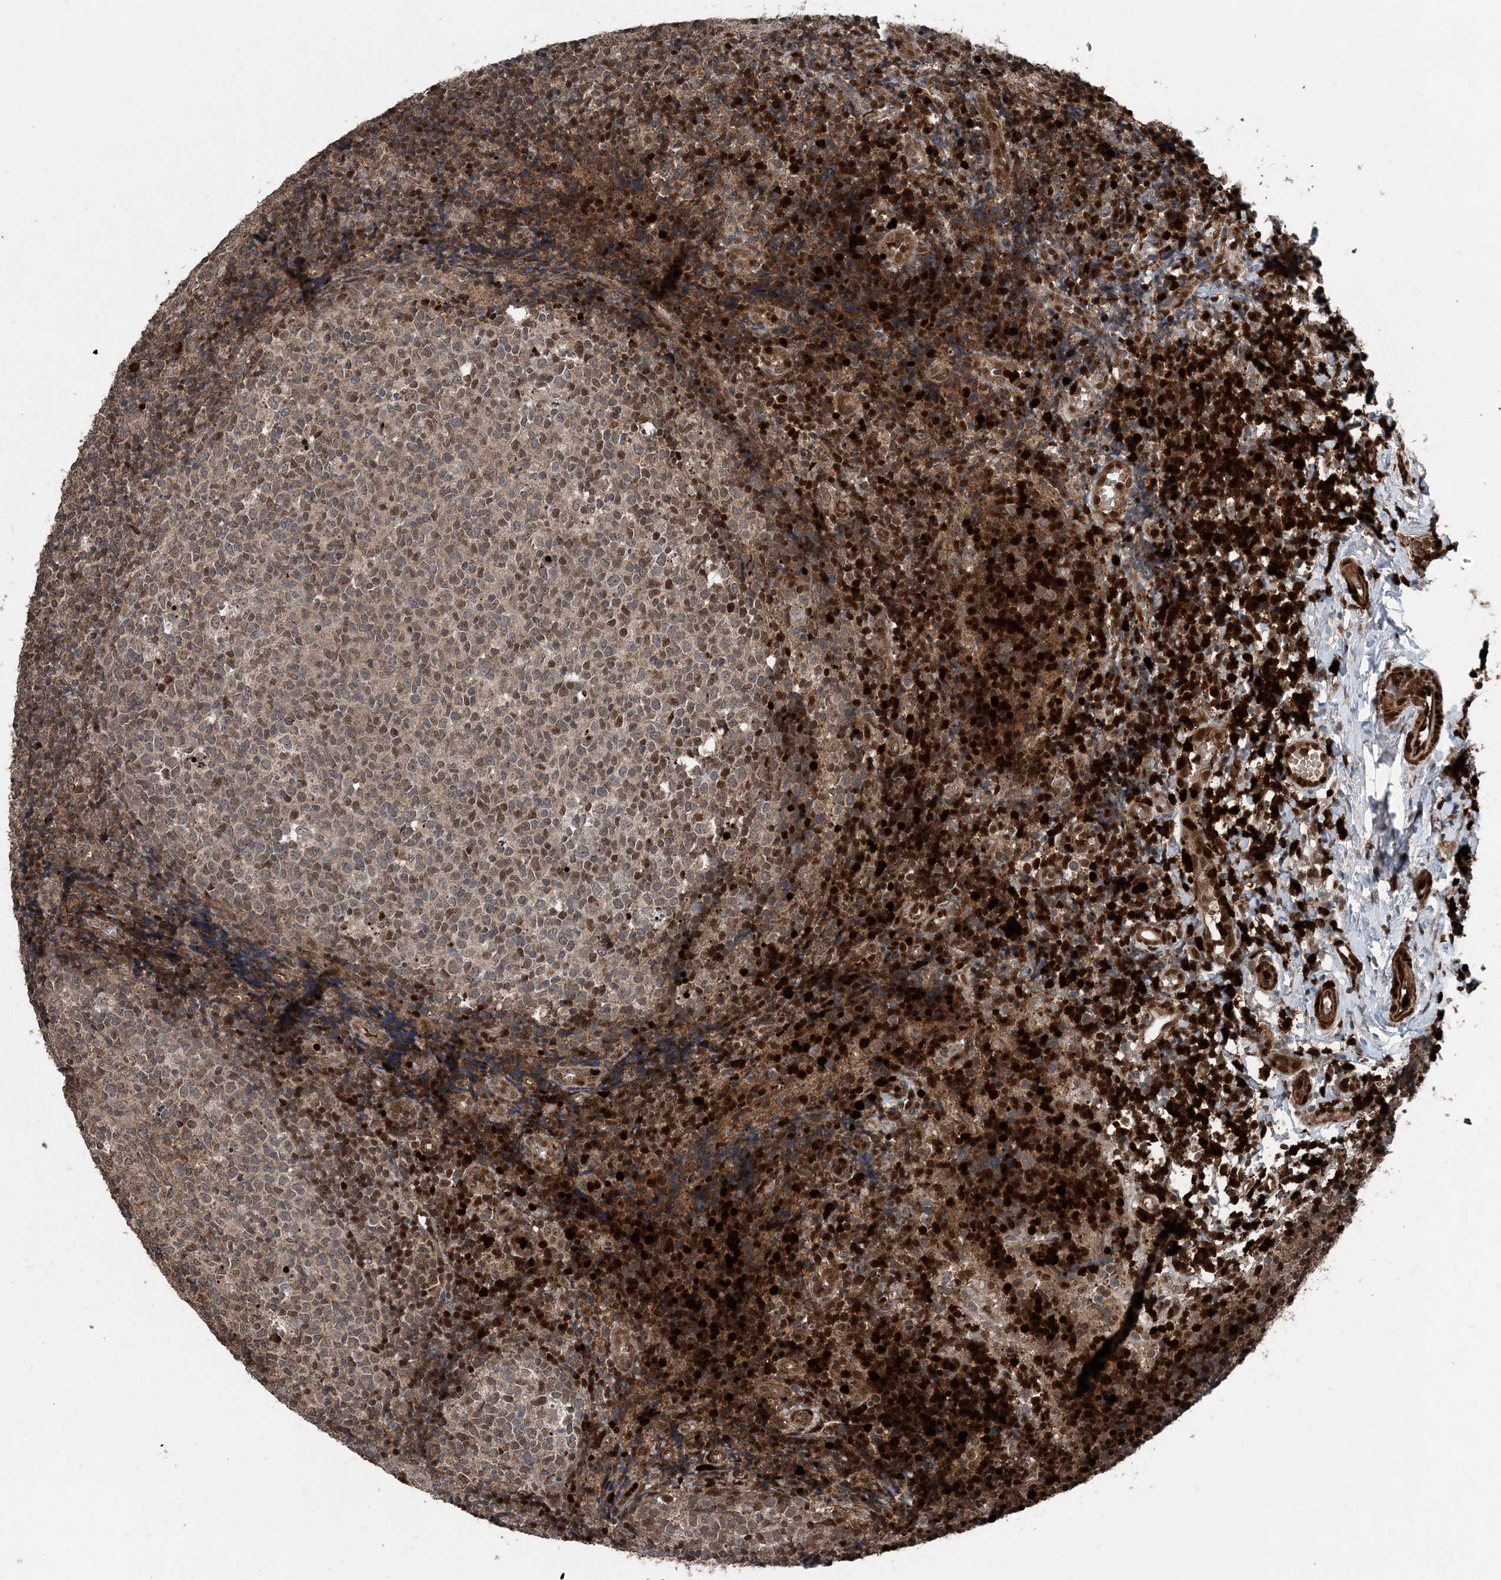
{"staining": {"intensity": "moderate", "quantity": "25%-75%", "location": "nuclear"}, "tissue": "tonsil", "cell_type": "Germinal center cells", "image_type": "normal", "snomed": [{"axis": "morphology", "description": "Normal tissue, NOS"}, {"axis": "topography", "description": "Tonsil"}], "caption": "Protein staining of unremarkable tonsil displays moderate nuclear expression in approximately 25%-75% of germinal center cells.", "gene": "CFL1", "patient": {"sex": "female", "age": 19}}